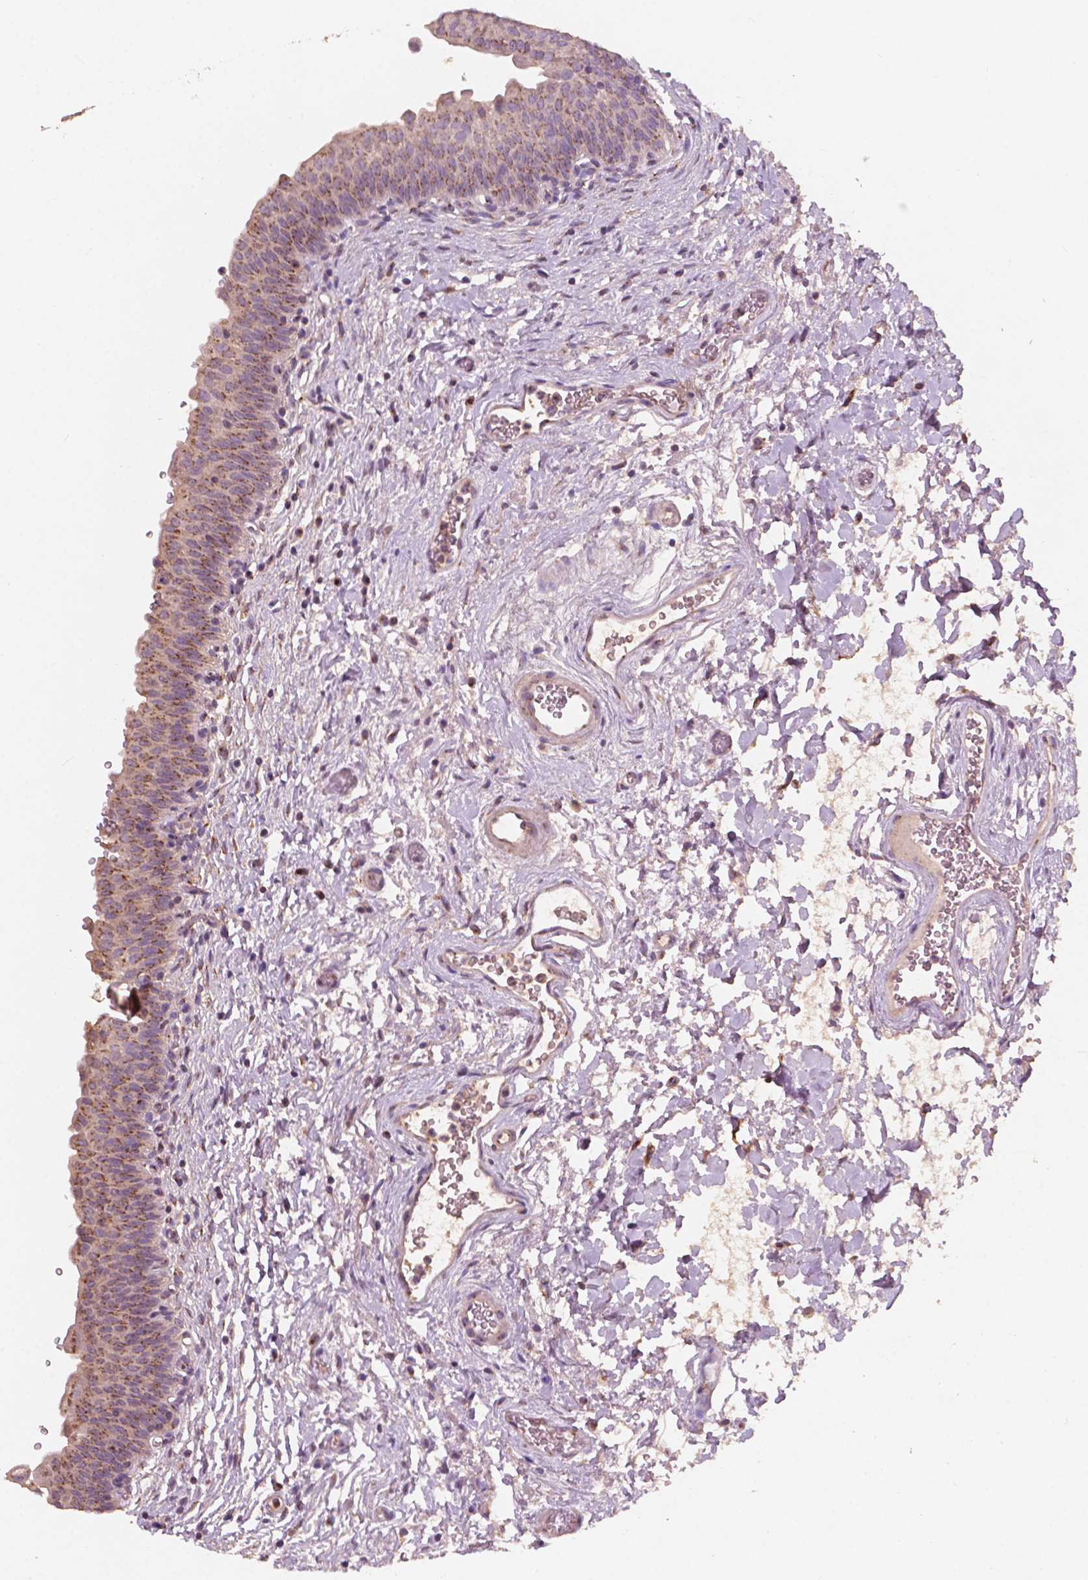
{"staining": {"intensity": "moderate", "quantity": "25%-75%", "location": "cytoplasmic/membranous"}, "tissue": "urinary bladder", "cell_type": "Urothelial cells", "image_type": "normal", "snomed": [{"axis": "morphology", "description": "Normal tissue, NOS"}, {"axis": "topography", "description": "Urinary bladder"}], "caption": "Immunohistochemistry micrograph of benign urinary bladder: urinary bladder stained using IHC reveals medium levels of moderate protein expression localized specifically in the cytoplasmic/membranous of urothelial cells, appearing as a cytoplasmic/membranous brown color.", "gene": "CHPT1", "patient": {"sex": "male", "age": 56}}